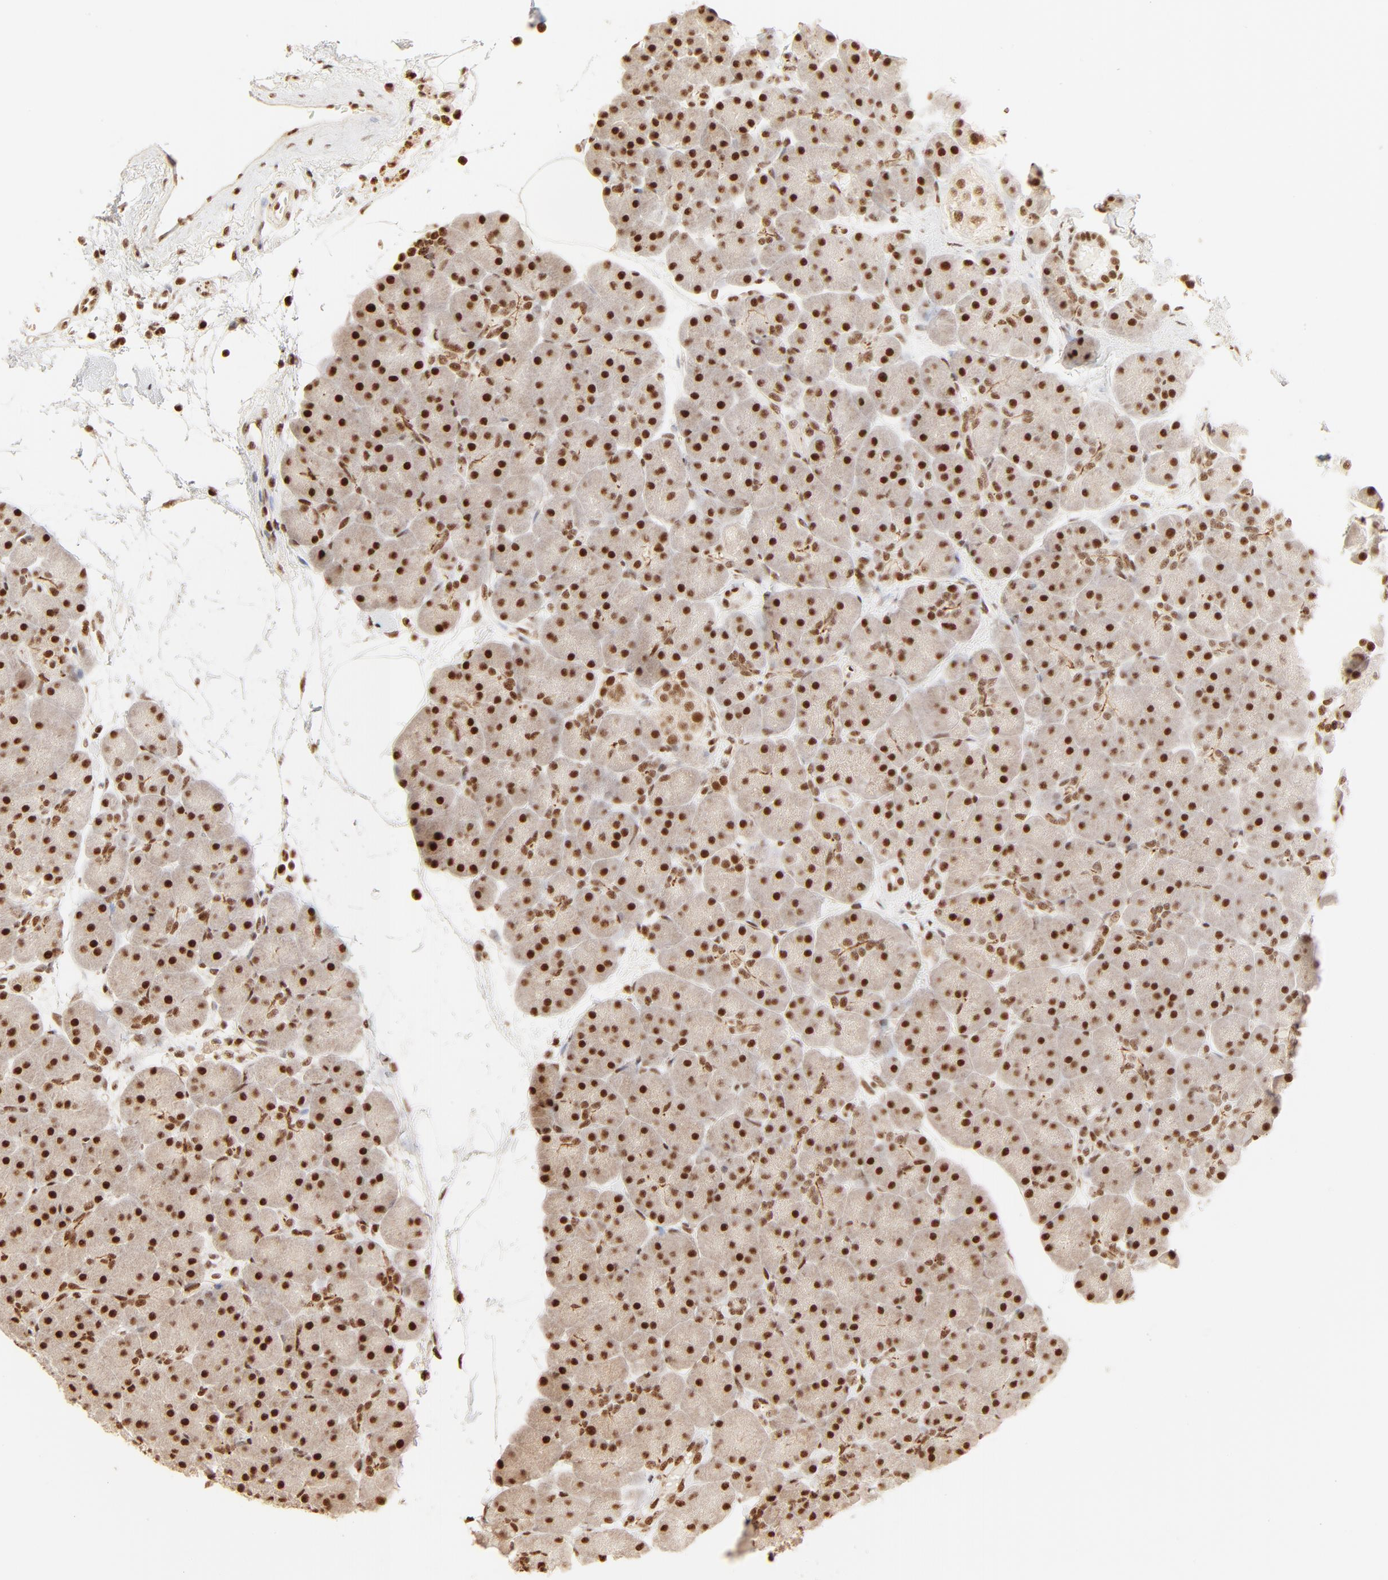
{"staining": {"intensity": "strong", "quantity": ">75%", "location": "nuclear"}, "tissue": "pancreas", "cell_type": "Exocrine glandular cells", "image_type": "normal", "snomed": [{"axis": "morphology", "description": "Normal tissue, NOS"}, {"axis": "topography", "description": "Pancreas"}], "caption": "A micrograph of human pancreas stained for a protein shows strong nuclear brown staining in exocrine glandular cells. The staining was performed using DAB, with brown indicating positive protein expression. Nuclei are stained blue with hematoxylin.", "gene": "FAM50A", "patient": {"sex": "male", "age": 66}}